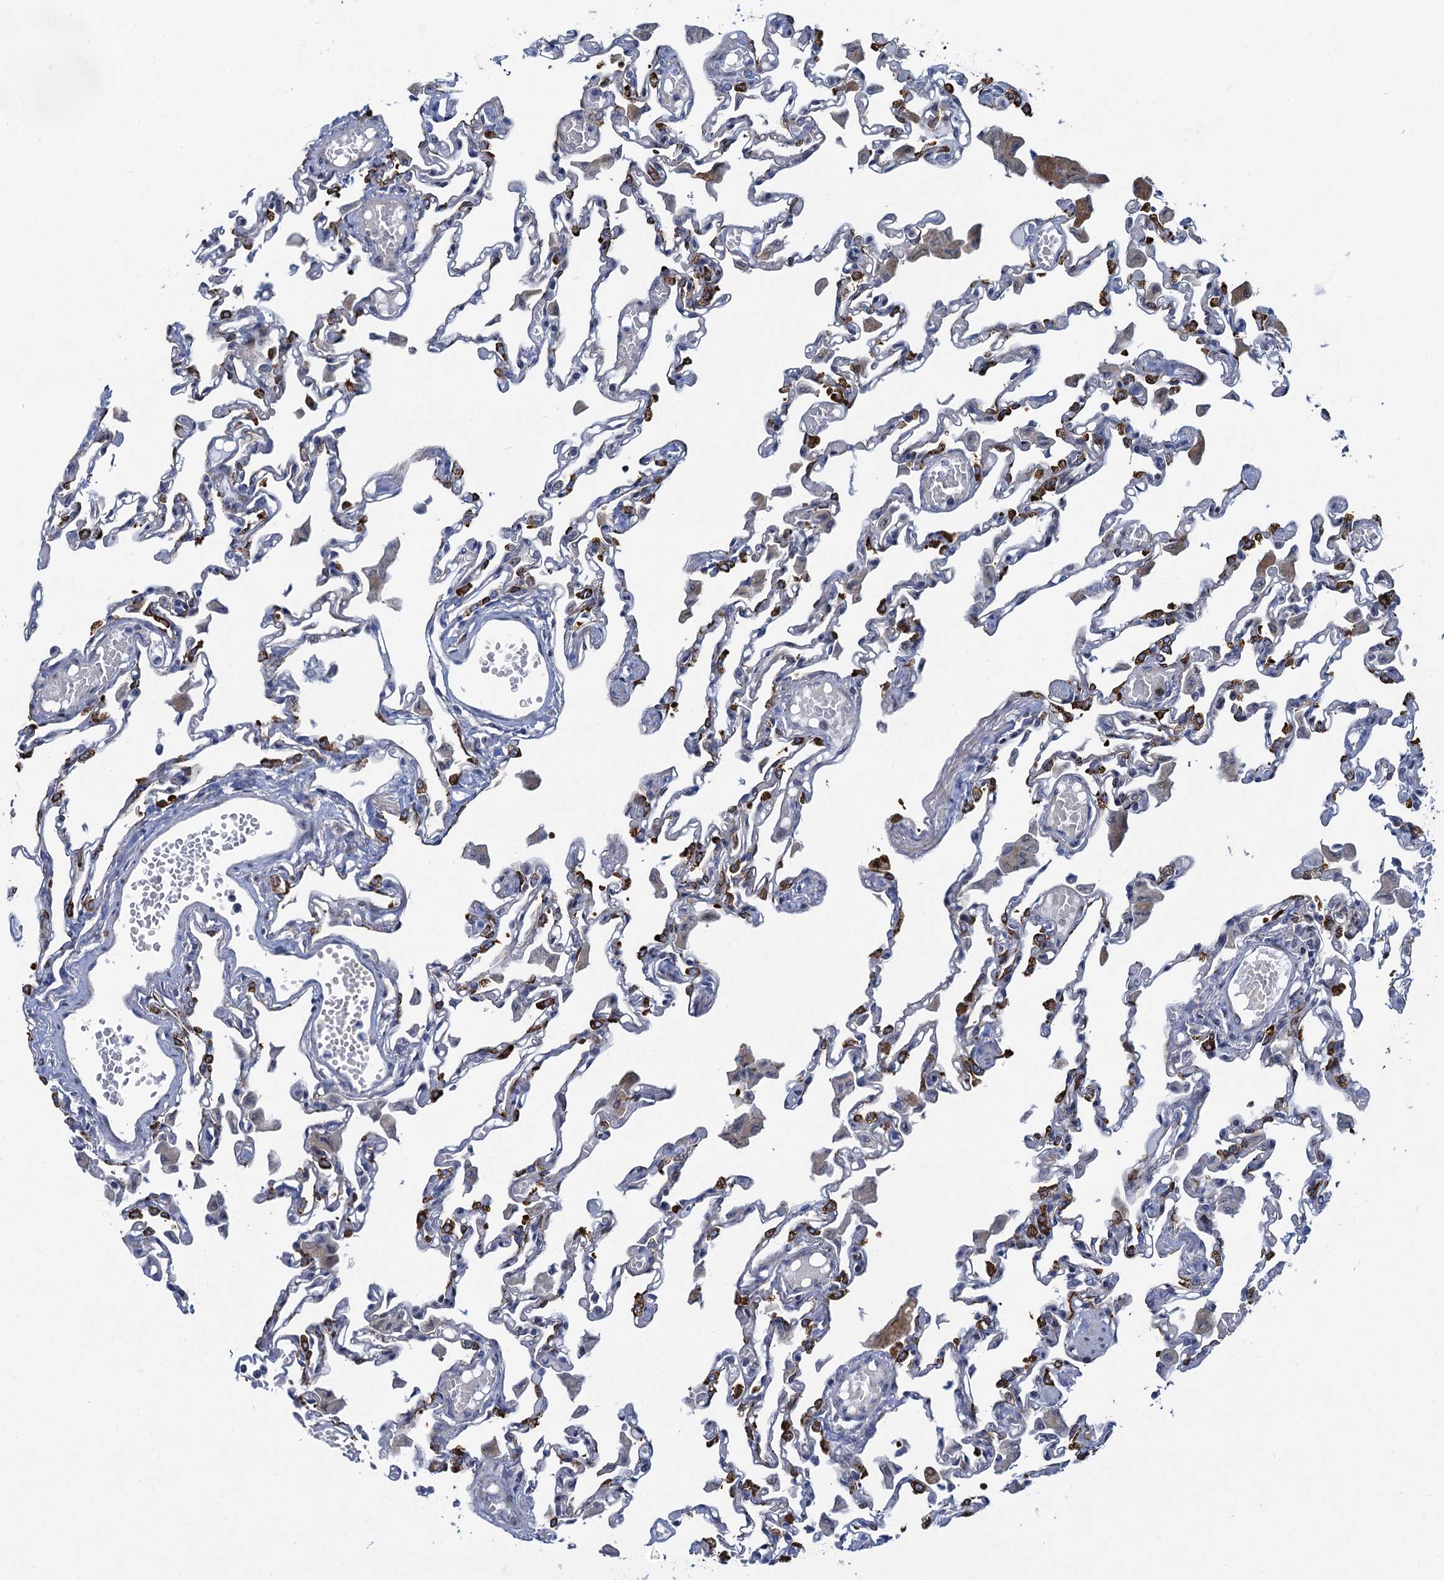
{"staining": {"intensity": "moderate", "quantity": "<25%", "location": "cytoplasmic/membranous"}, "tissue": "lung", "cell_type": "Alveolar cells", "image_type": "normal", "snomed": [{"axis": "morphology", "description": "Normal tissue, NOS"}, {"axis": "topography", "description": "Bronchus"}, {"axis": "topography", "description": "Lung"}], "caption": "This micrograph reveals immunohistochemistry staining of unremarkable lung, with low moderate cytoplasmic/membranous staining in approximately <25% of alveolar cells.", "gene": "QPCTL", "patient": {"sex": "female", "age": 49}}